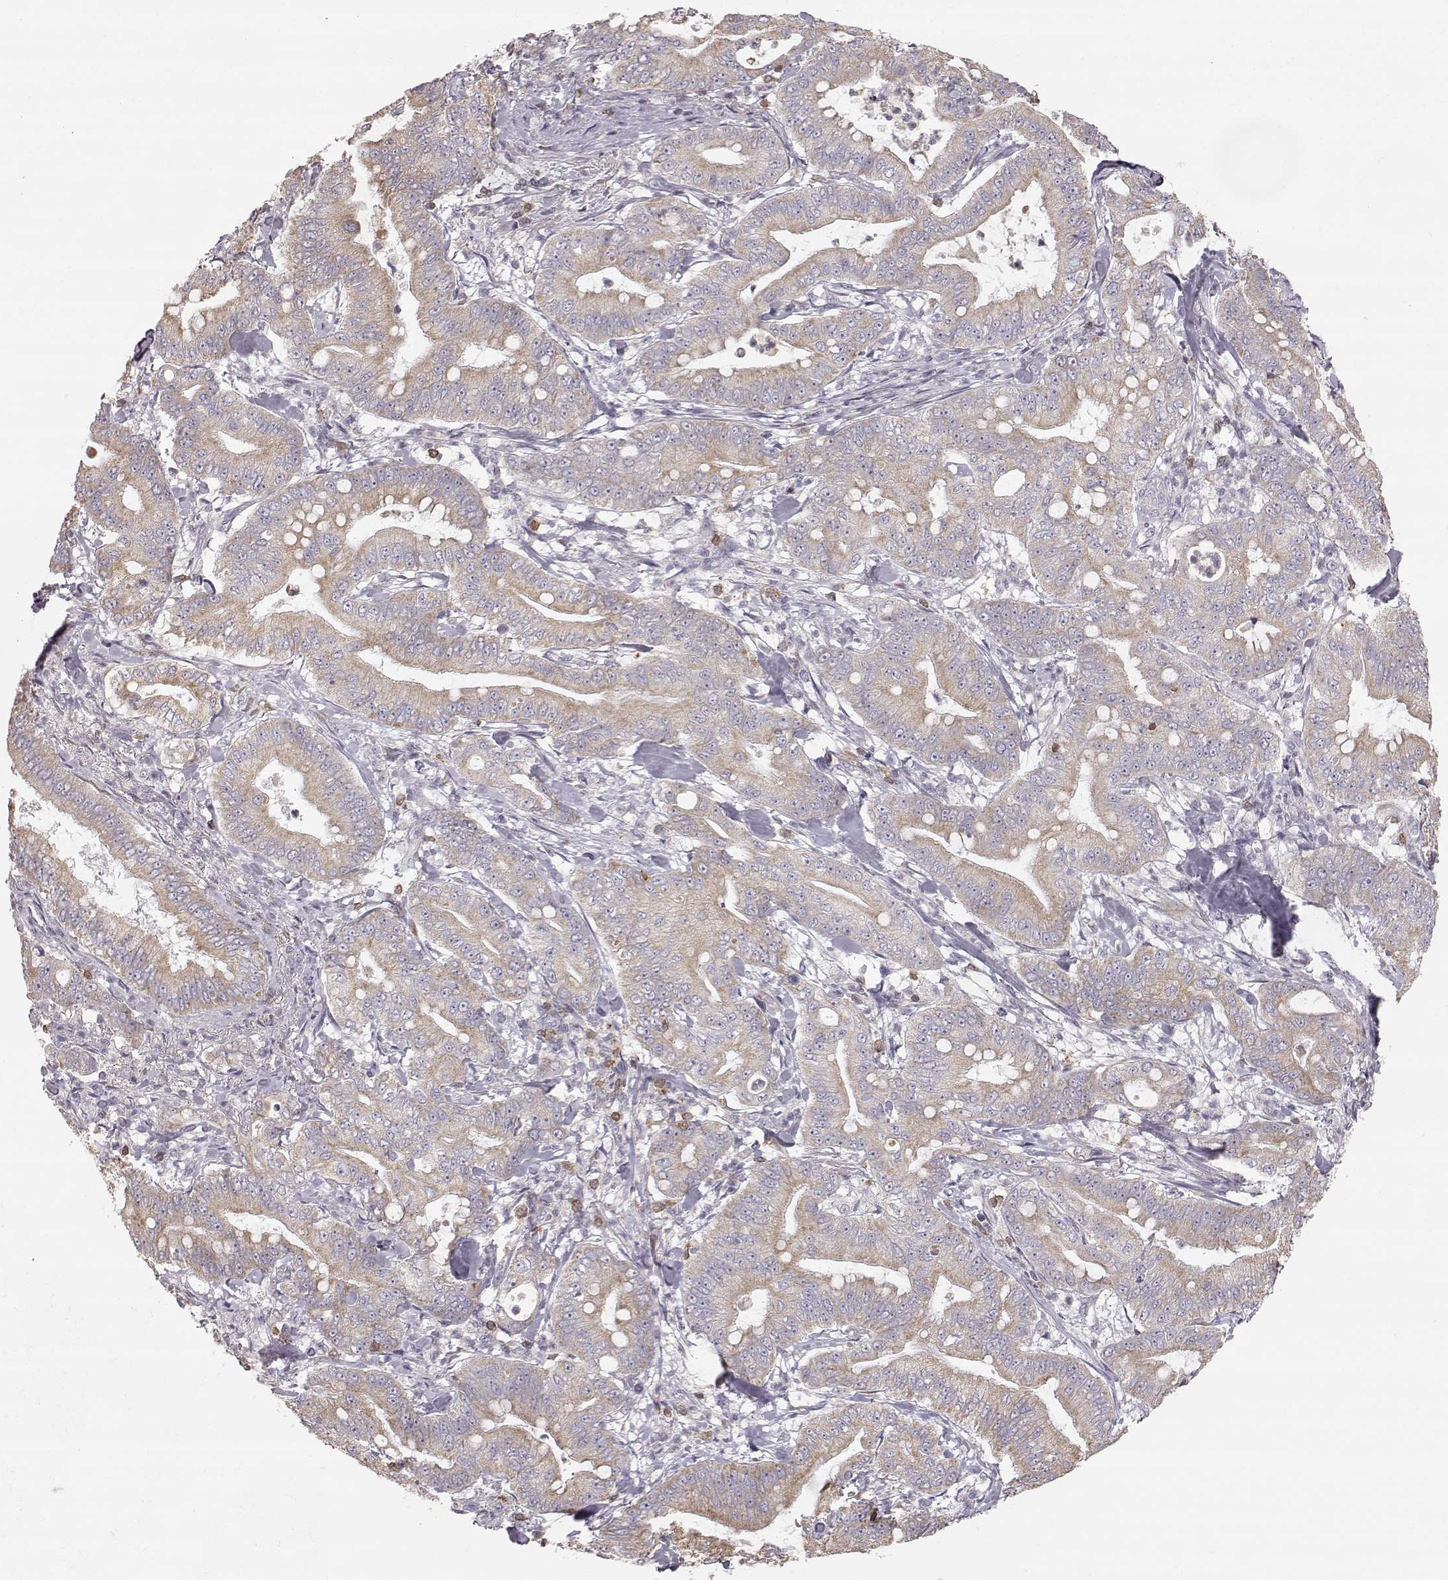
{"staining": {"intensity": "weak", "quantity": ">75%", "location": "cytoplasmic/membranous"}, "tissue": "pancreatic cancer", "cell_type": "Tumor cells", "image_type": "cancer", "snomed": [{"axis": "morphology", "description": "Adenocarcinoma, NOS"}, {"axis": "topography", "description": "Pancreas"}], "caption": "Human pancreatic cancer (adenocarcinoma) stained with a protein marker displays weak staining in tumor cells.", "gene": "GRAP2", "patient": {"sex": "male", "age": 71}}